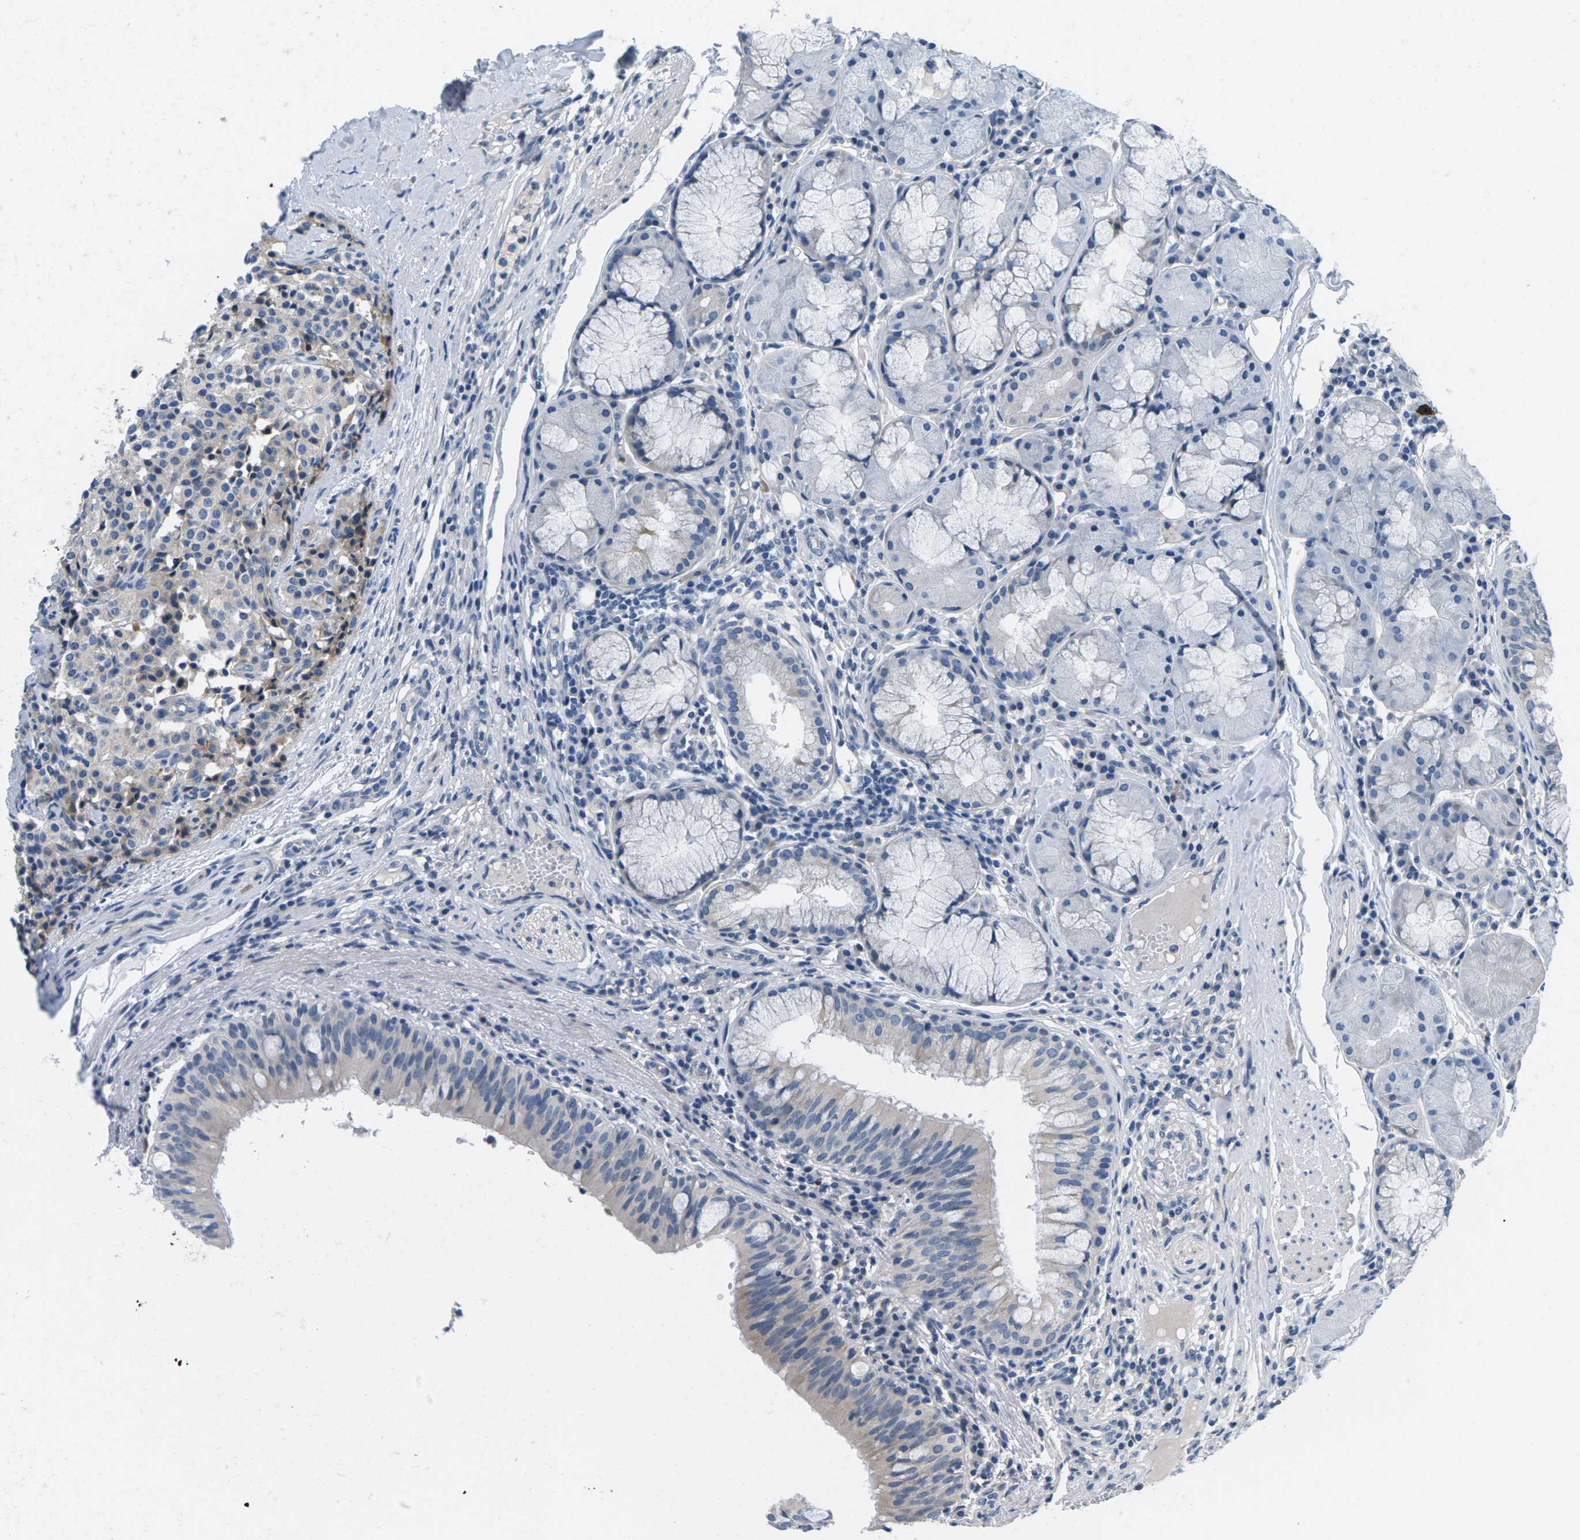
{"staining": {"intensity": "moderate", "quantity": "25%-75%", "location": "cytoplasmic/membranous"}, "tissue": "carcinoid", "cell_type": "Tumor cells", "image_type": "cancer", "snomed": [{"axis": "morphology", "description": "Carcinoid, malignant, NOS"}, {"axis": "topography", "description": "Lung"}], "caption": "Immunohistochemistry (DAB (3,3'-diaminobenzidine)) staining of human carcinoid (malignant) demonstrates moderate cytoplasmic/membranous protein staining in approximately 25%-75% of tumor cells.", "gene": "TSPAN2", "patient": {"sex": "male", "age": 30}}